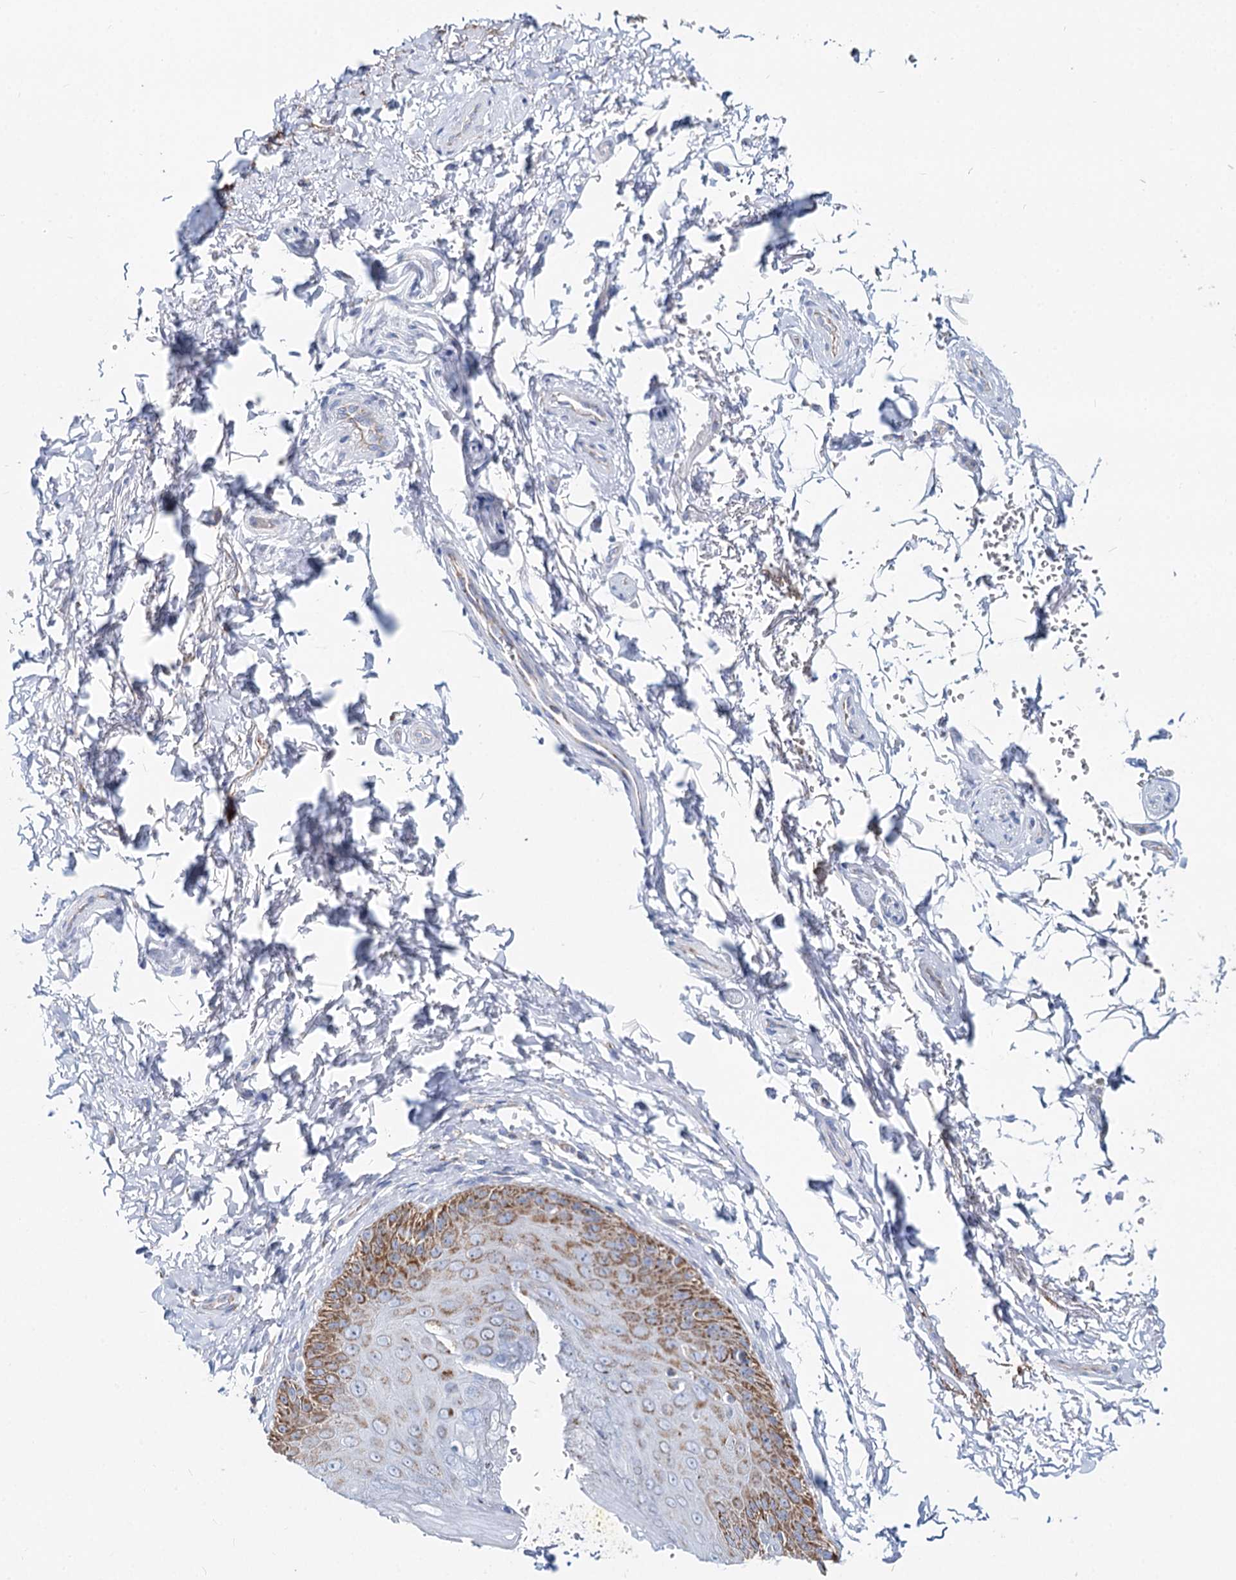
{"staining": {"intensity": "moderate", "quantity": "25%-75%", "location": "cytoplasmic/membranous"}, "tissue": "skin", "cell_type": "Epidermal cells", "image_type": "normal", "snomed": [{"axis": "morphology", "description": "Normal tissue, NOS"}, {"axis": "topography", "description": "Anal"}], "caption": "DAB (3,3'-diaminobenzidine) immunohistochemical staining of benign skin shows moderate cytoplasmic/membranous protein staining in approximately 25%-75% of epidermal cells. The staining was performed using DAB, with brown indicating positive protein expression. Nuclei are stained blue with hematoxylin.", "gene": "MCCC2", "patient": {"sex": "male", "age": 44}}